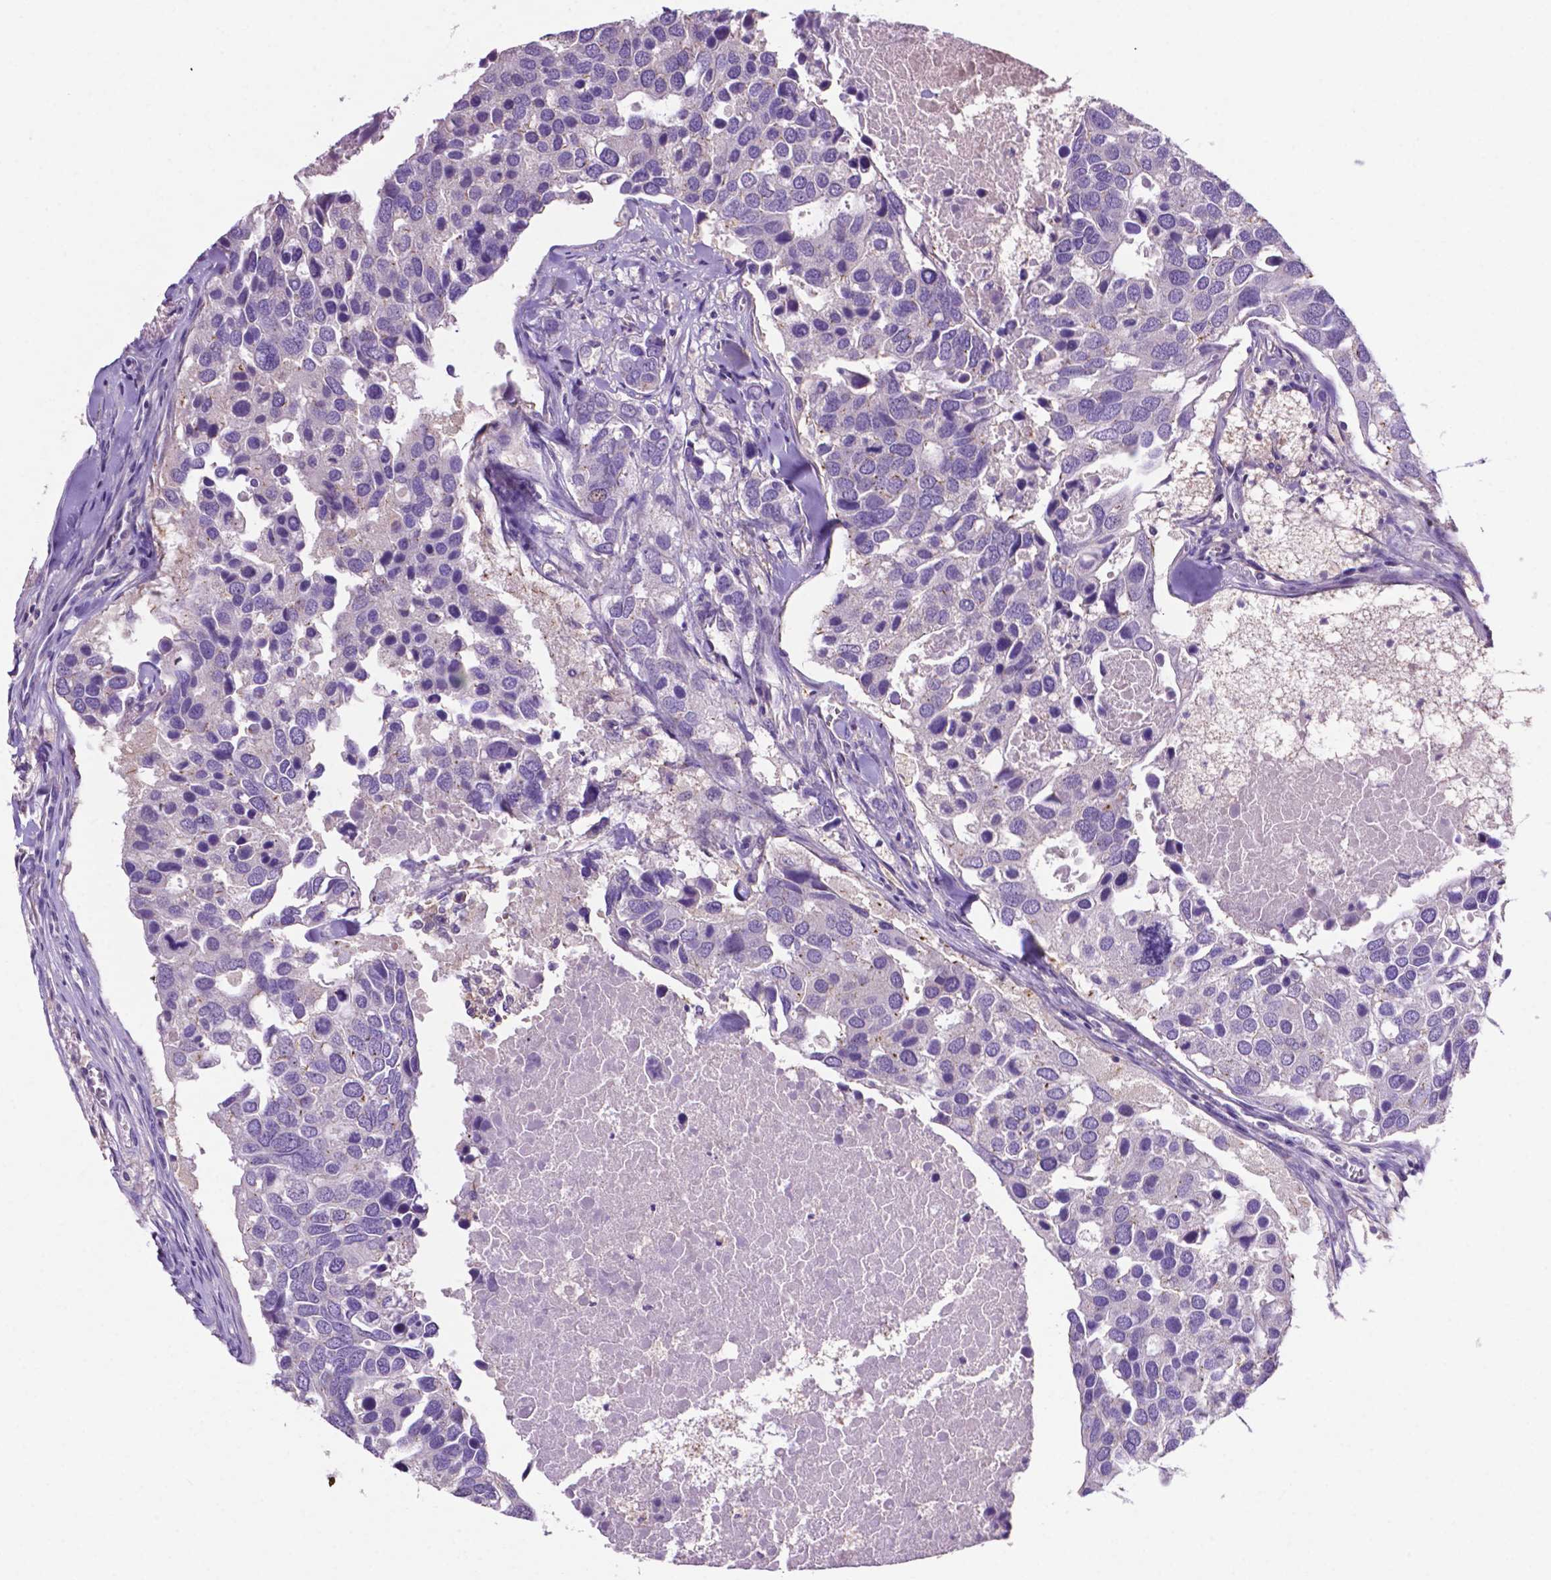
{"staining": {"intensity": "negative", "quantity": "none", "location": "none"}, "tissue": "breast cancer", "cell_type": "Tumor cells", "image_type": "cancer", "snomed": [{"axis": "morphology", "description": "Duct carcinoma"}, {"axis": "topography", "description": "Breast"}], "caption": "This micrograph is of breast cancer stained with IHC to label a protein in brown with the nuclei are counter-stained blue. There is no expression in tumor cells.", "gene": "PRPS2", "patient": {"sex": "female", "age": 83}}